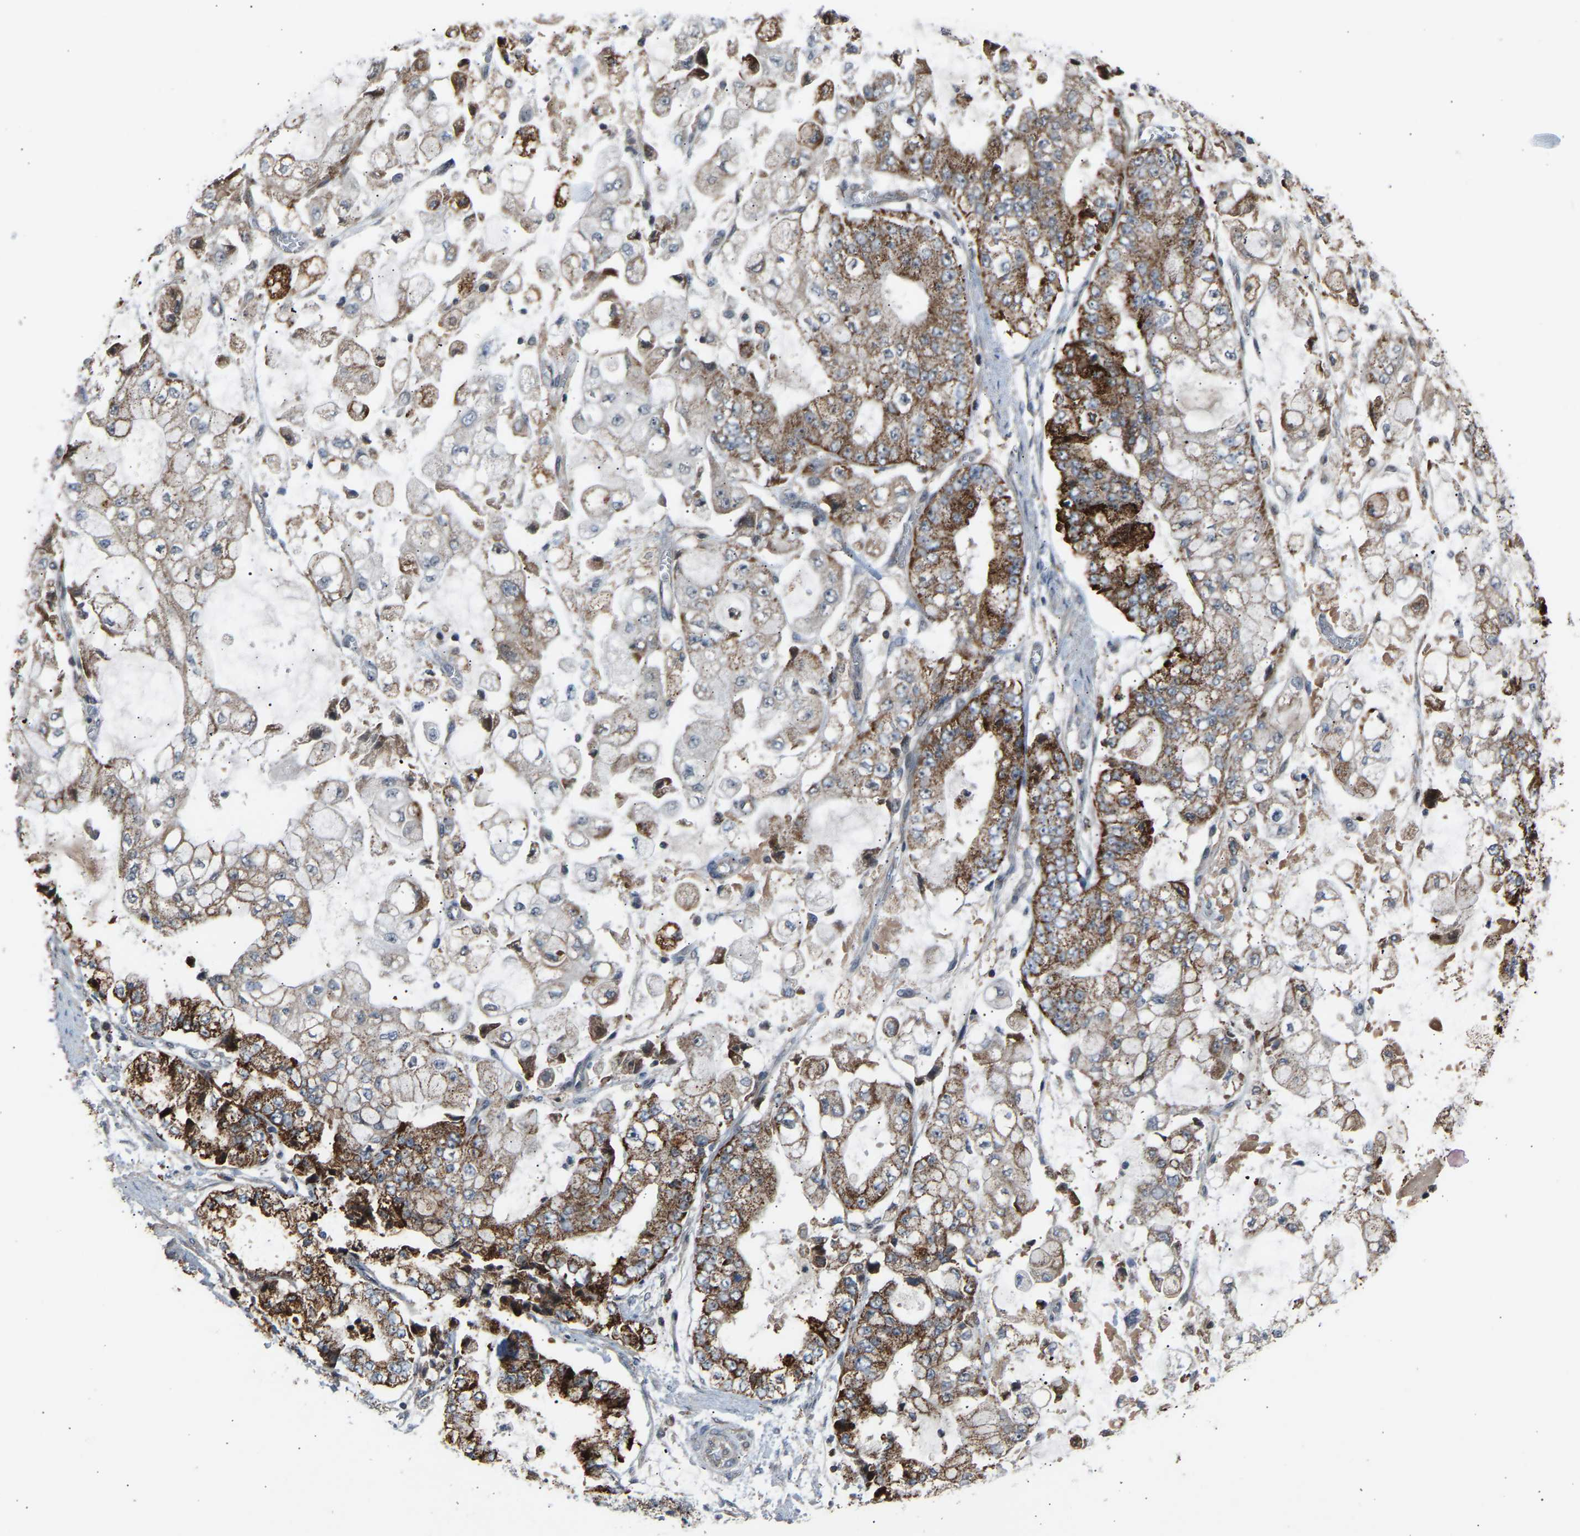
{"staining": {"intensity": "strong", "quantity": "25%-75%", "location": "cytoplasmic/membranous"}, "tissue": "stomach cancer", "cell_type": "Tumor cells", "image_type": "cancer", "snomed": [{"axis": "morphology", "description": "Adenocarcinoma, NOS"}, {"axis": "topography", "description": "Stomach"}], "caption": "Immunohistochemistry (DAB) staining of stomach cancer displays strong cytoplasmic/membranous protein staining in approximately 25%-75% of tumor cells.", "gene": "SLIRP", "patient": {"sex": "male", "age": 76}}